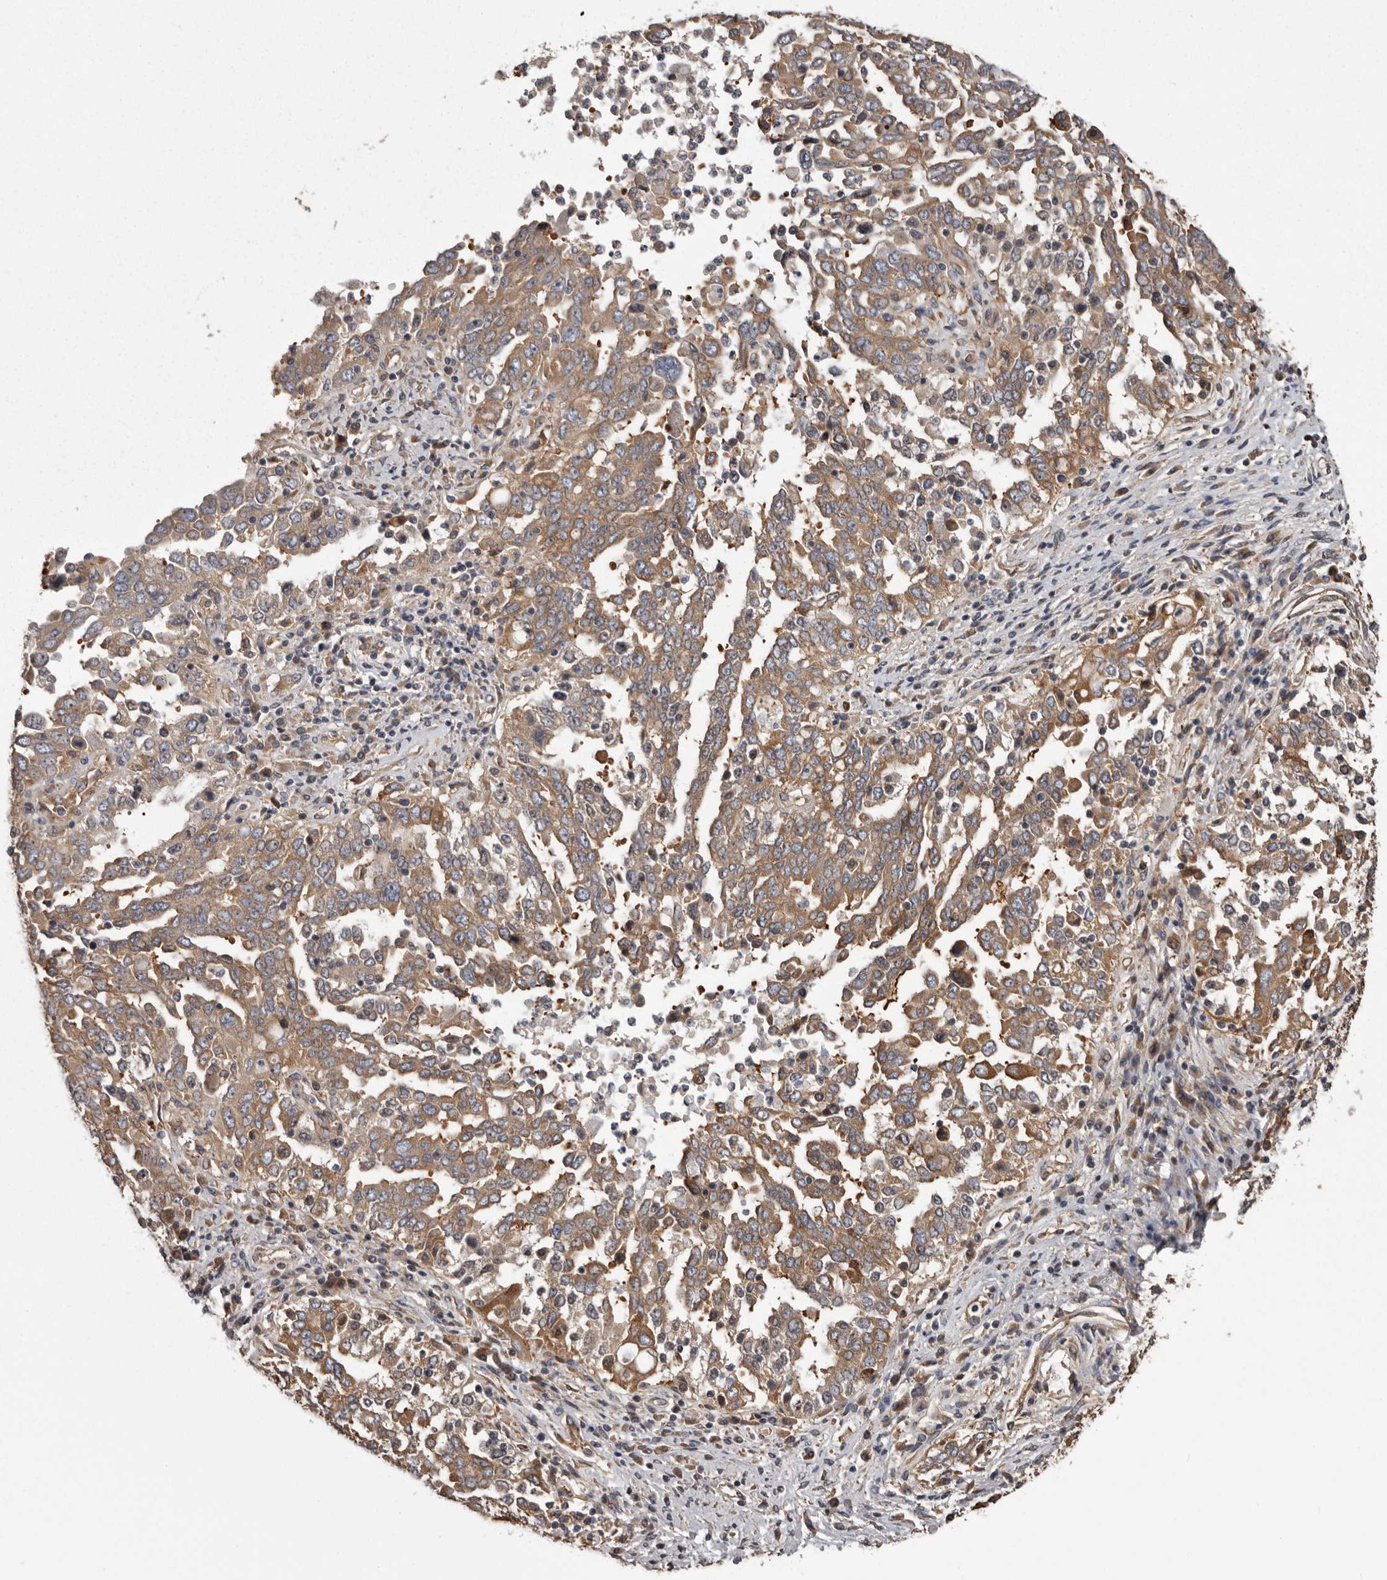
{"staining": {"intensity": "moderate", "quantity": ">75%", "location": "cytoplasmic/membranous"}, "tissue": "ovarian cancer", "cell_type": "Tumor cells", "image_type": "cancer", "snomed": [{"axis": "morphology", "description": "Carcinoma, endometroid"}, {"axis": "topography", "description": "Ovary"}], "caption": "Ovarian endometroid carcinoma tissue demonstrates moderate cytoplasmic/membranous expression in approximately >75% of tumor cells, visualized by immunohistochemistry.", "gene": "DARS1", "patient": {"sex": "female", "age": 62}}